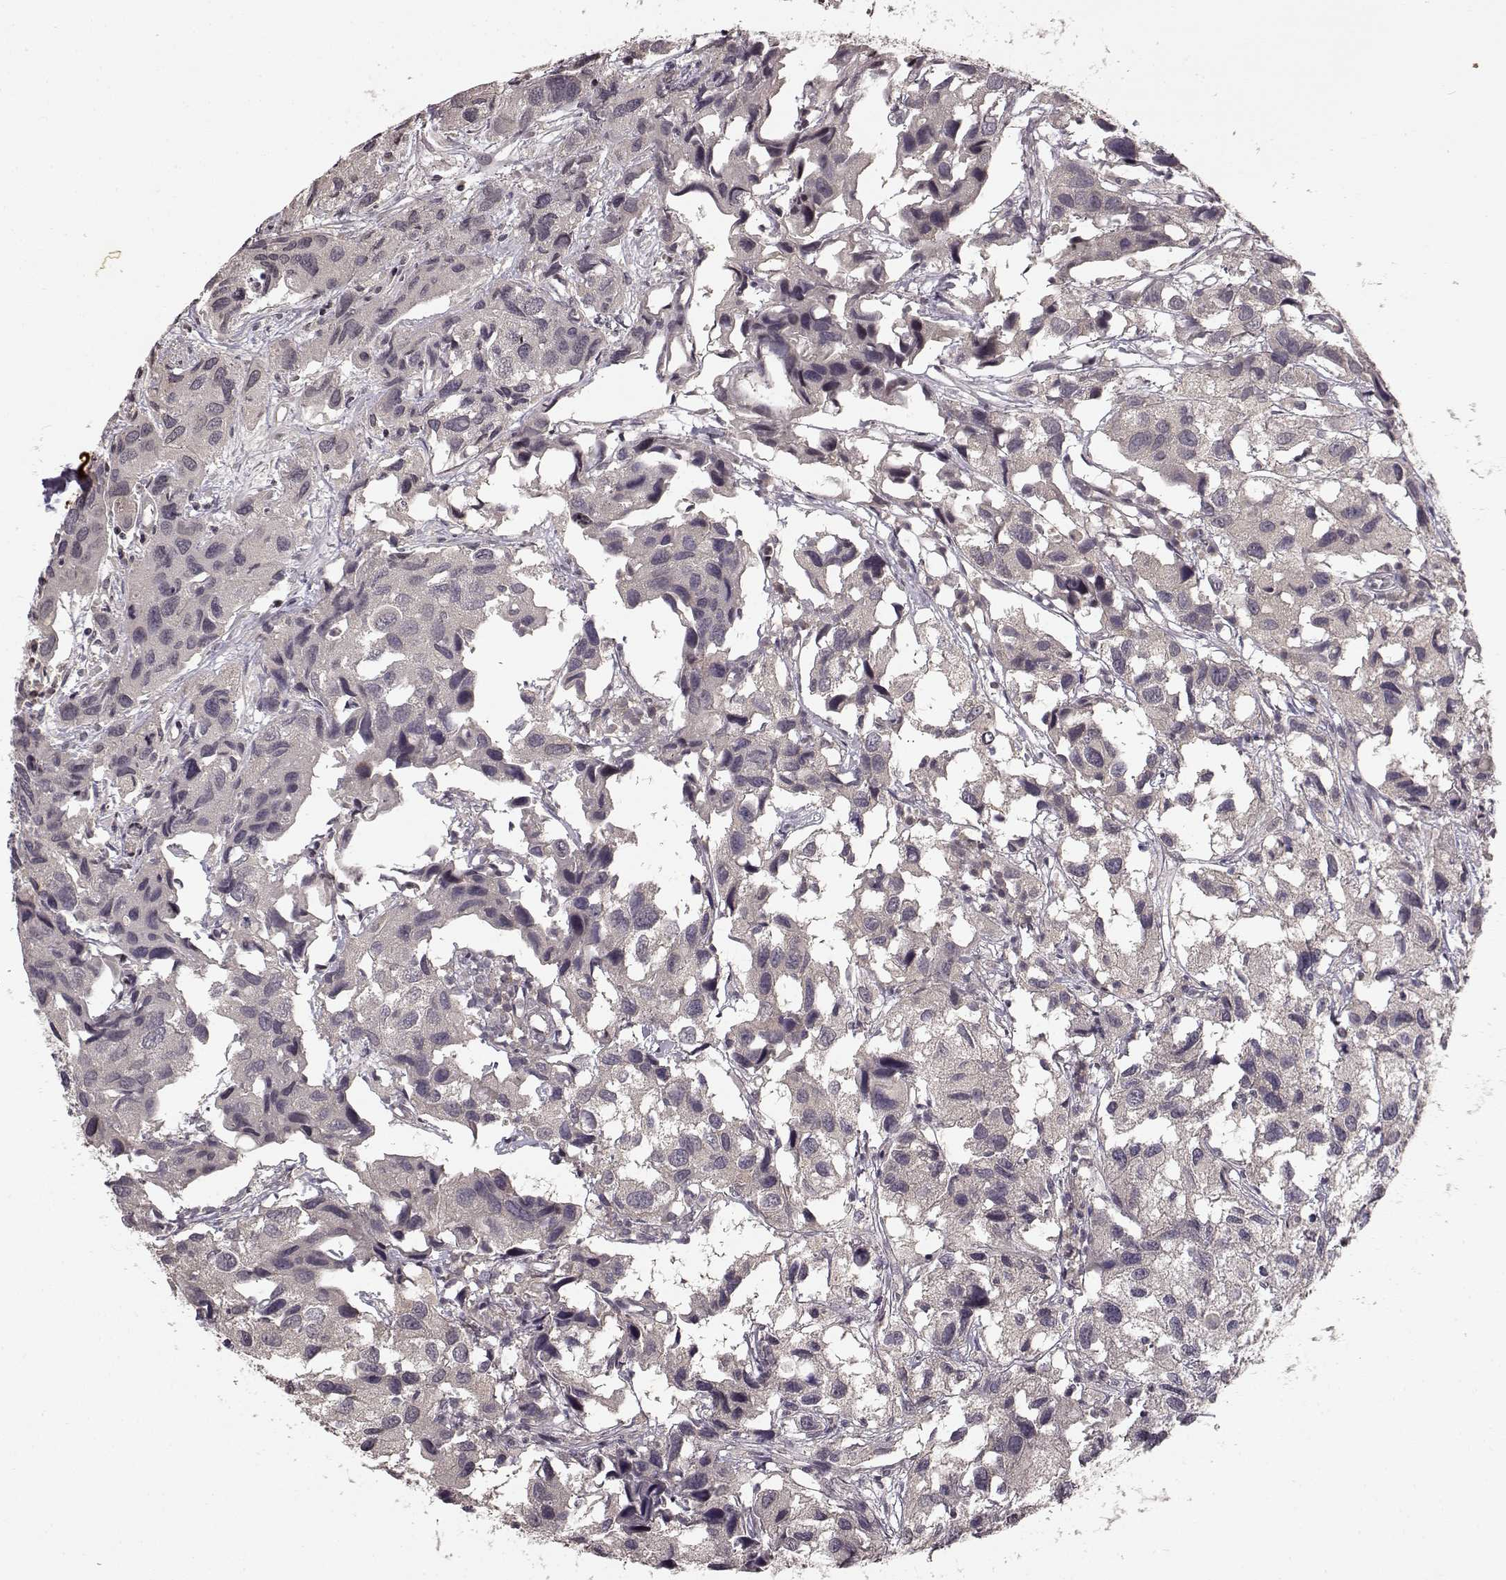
{"staining": {"intensity": "negative", "quantity": "none", "location": "none"}, "tissue": "urothelial cancer", "cell_type": "Tumor cells", "image_type": "cancer", "snomed": [{"axis": "morphology", "description": "Urothelial carcinoma, High grade"}, {"axis": "topography", "description": "Urinary bladder"}], "caption": "The histopathology image reveals no significant positivity in tumor cells of high-grade urothelial carcinoma. Brightfield microscopy of IHC stained with DAB (brown) and hematoxylin (blue), captured at high magnification.", "gene": "NTRK2", "patient": {"sex": "male", "age": 79}}